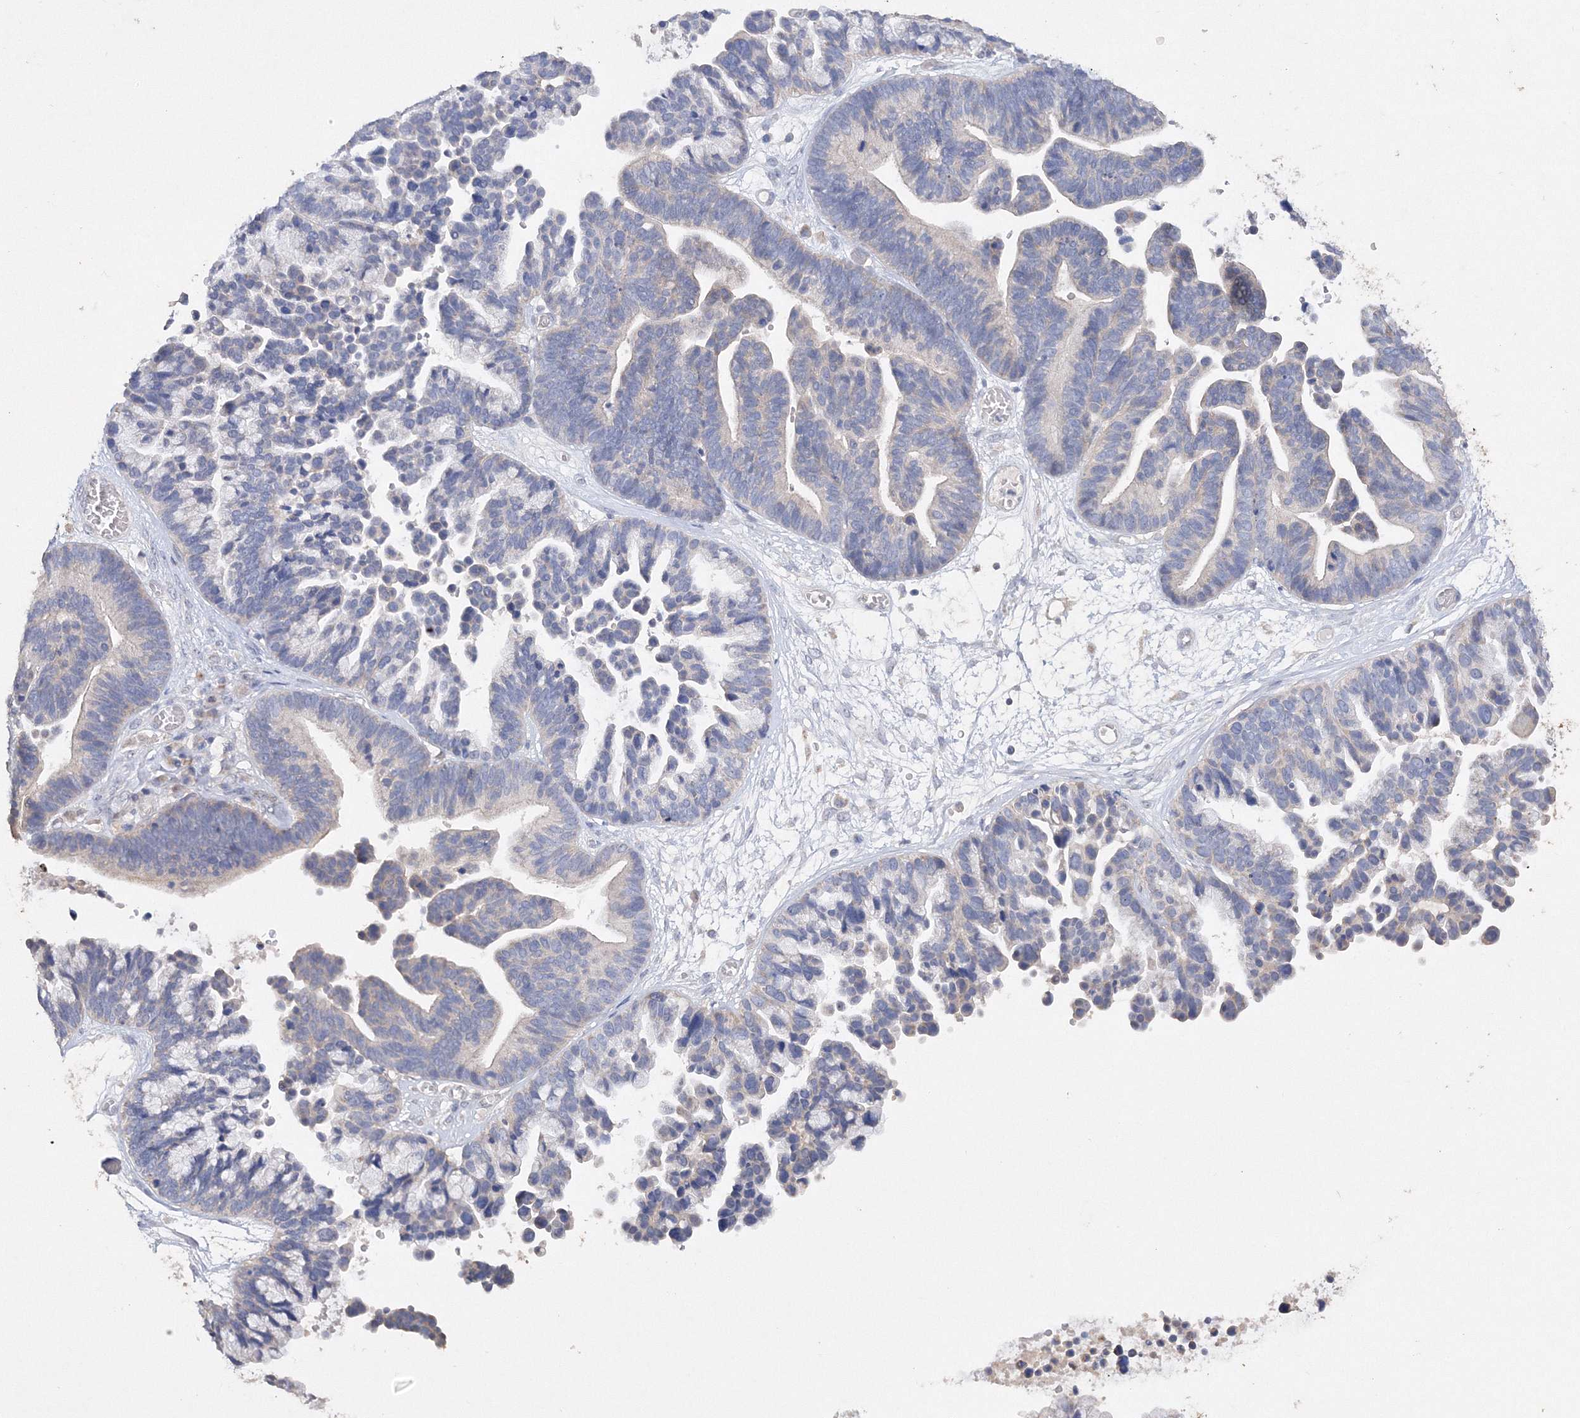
{"staining": {"intensity": "negative", "quantity": "none", "location": "none"}, "tissue": "ovarian cancer", "cell_type": "Tumor cells", "image_type": "cancer", "snomed": [{"axis": "morphology", "description": "Cystadenocarcinoma, serous, NOS"}, {"axis": "topography", "description": "Ovary"}], "caption": "This is an immunohistochemistry (IHC) photomicrograph of human ovarian serous cystadenocarcinoma. There is no positivity in tumor cells.", "gene": "GLS", "patient": {"sex": "female", "age": 56}}